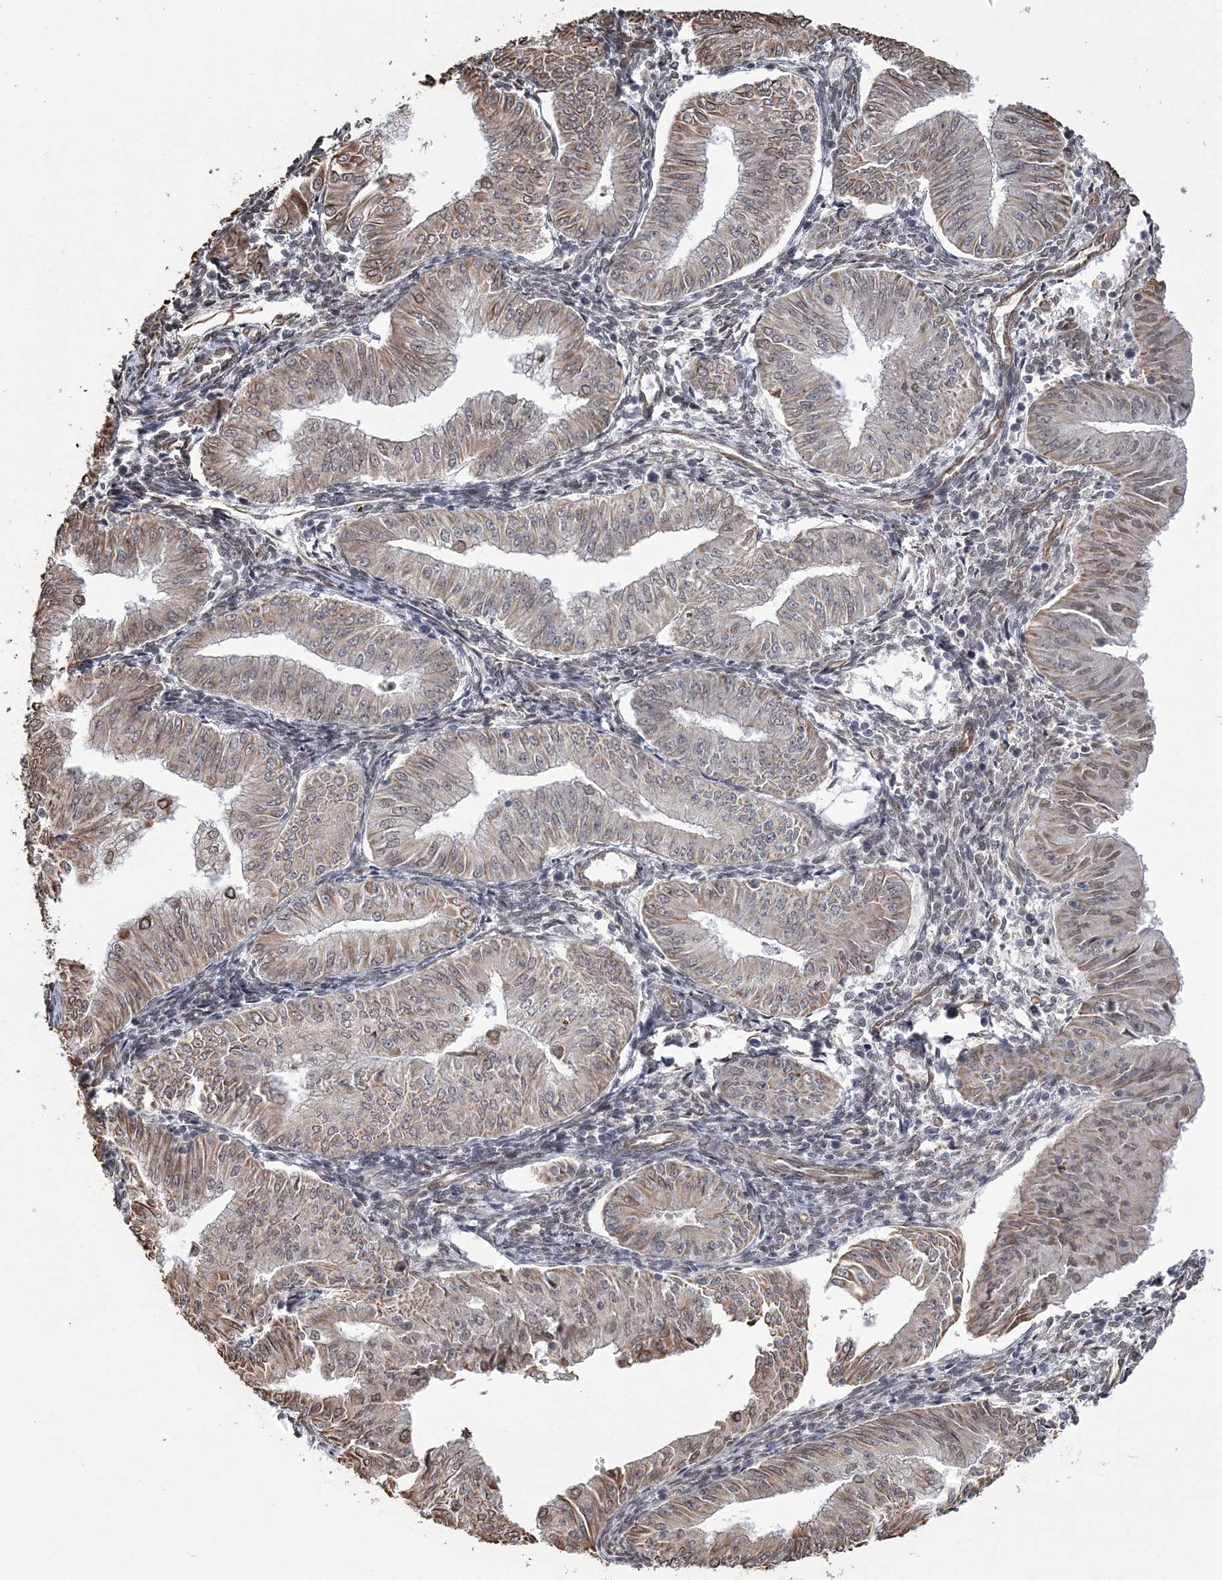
{"staining": {"intensity": "moderate", "quantity": "25%-75%", "location": "cytoplasmic/membranous"}, "tissue": "endometrial cancer", "cell_type": "Tumor cells", "image_type": "cancer", "snomed": [{"axis": "morphology", "description": "Normal tissue, NOS"}, {"axis": "morphology", "description": "Adenocarcinoma, NOS"}, {"axis": "topography", "description": "Endometrium"}], "caption": "Moderate cytoplasmic/membranous positivity for a protein is identified in about 25%-75% of tumor cells of endometrial cancer (adenocarcinoma) using immunohistochemistry (IHC).", "gene": "ATP11B", "patient": {"sex": "female", "age": 53}}